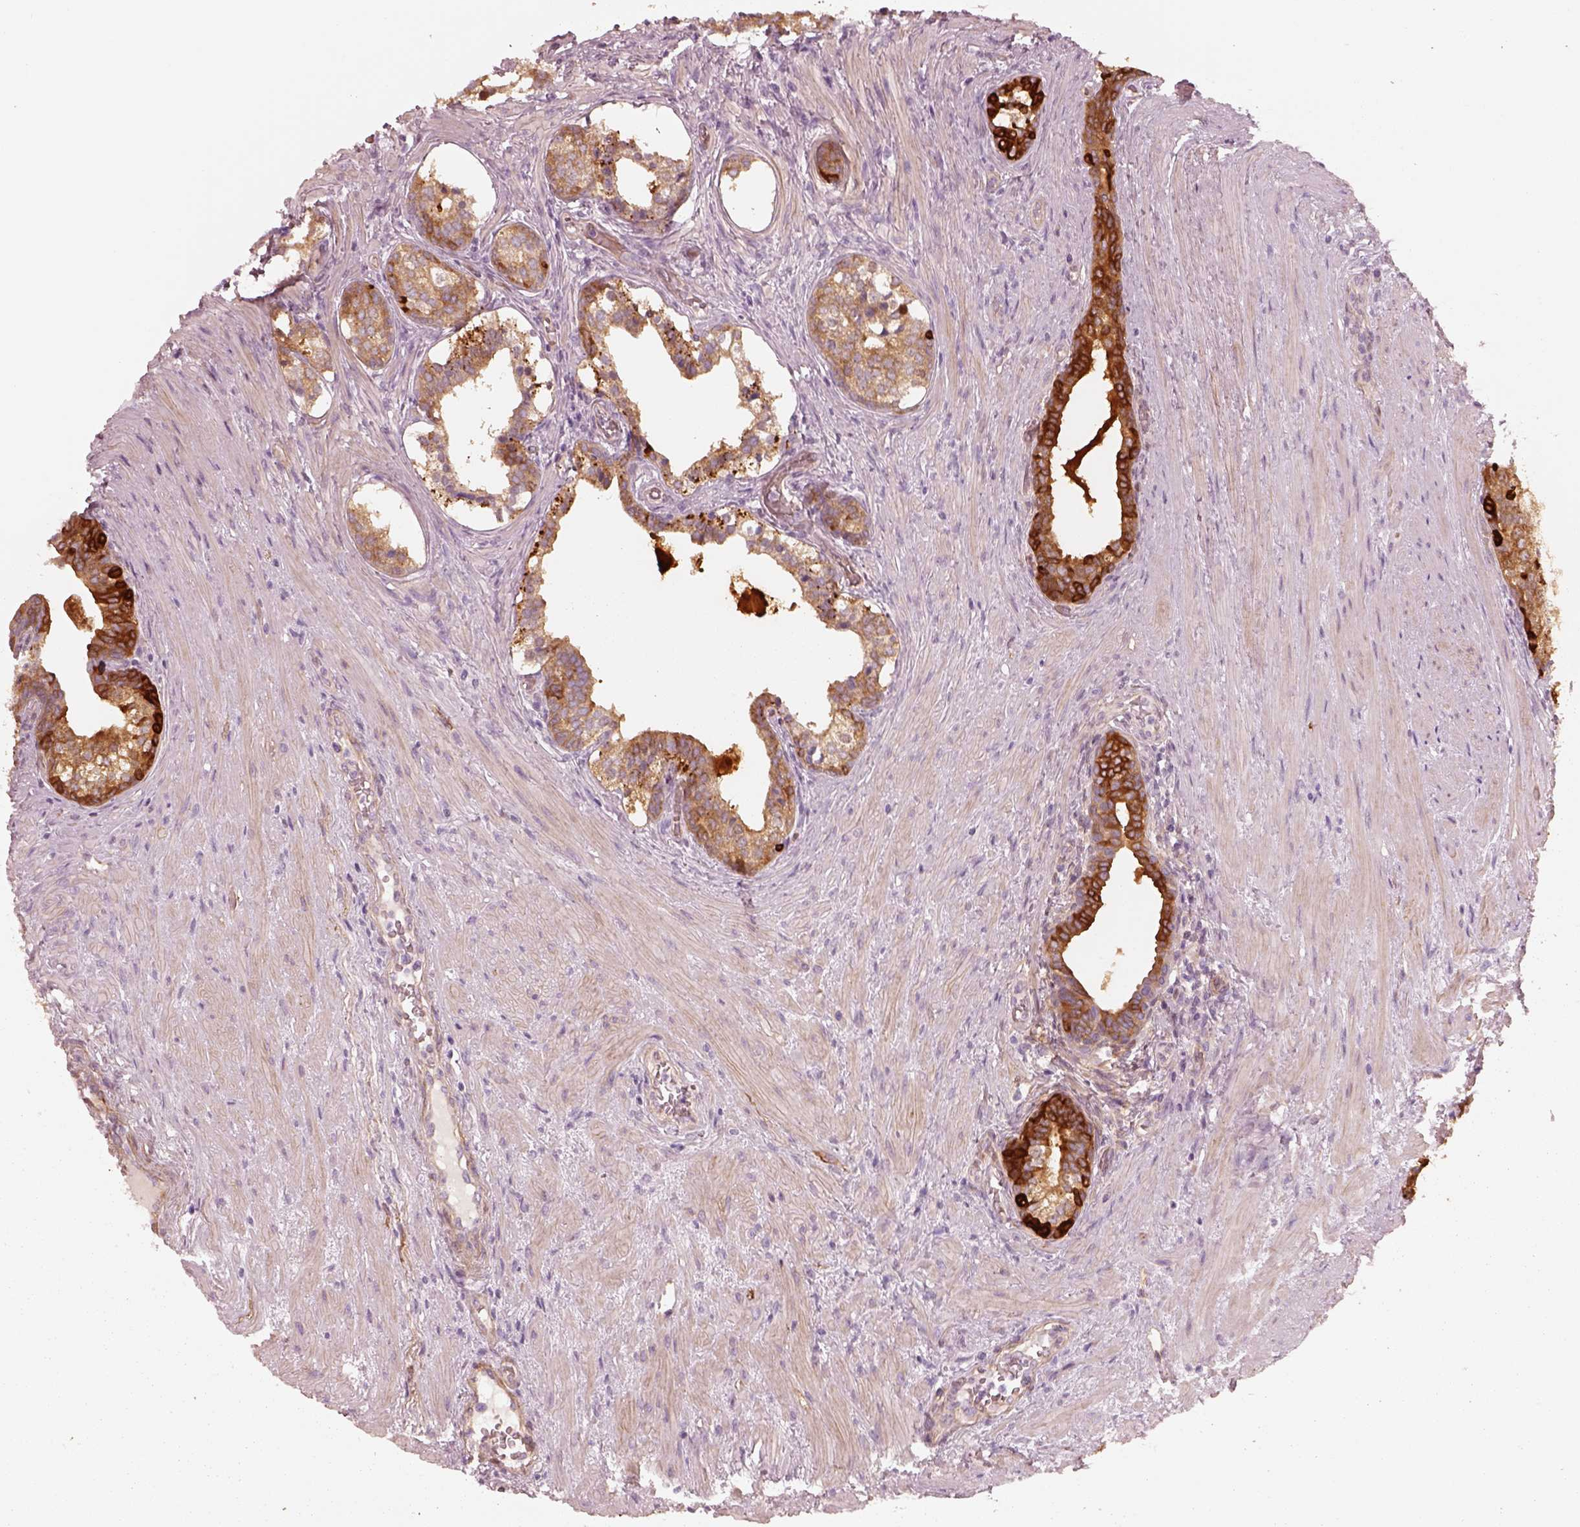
{"staining": {"intensity": "strong", "quantity": ">75%", "location": "cytoplasmic/membranous"}, "tissue": "prostate cancer", "cell_type": "Tumor cells", "image_type": "cancer", "snomed": [{"axis": "morphology", "description": "Adenocarcinoma, NOS"}, {"axis": "morphology", "description": "Adenocarcinoma, High grade"}, {"axis": "topography", "description": "Prostate"}], "caption": "Immunohistochemistry of human adenocarcinoma (prostate) displays high levels of strong cytoplasmic/membranous expression in approximately >75% of tumor cells.", "gene": "CRYM", "patient": {"sex": "male", "age": 61}}